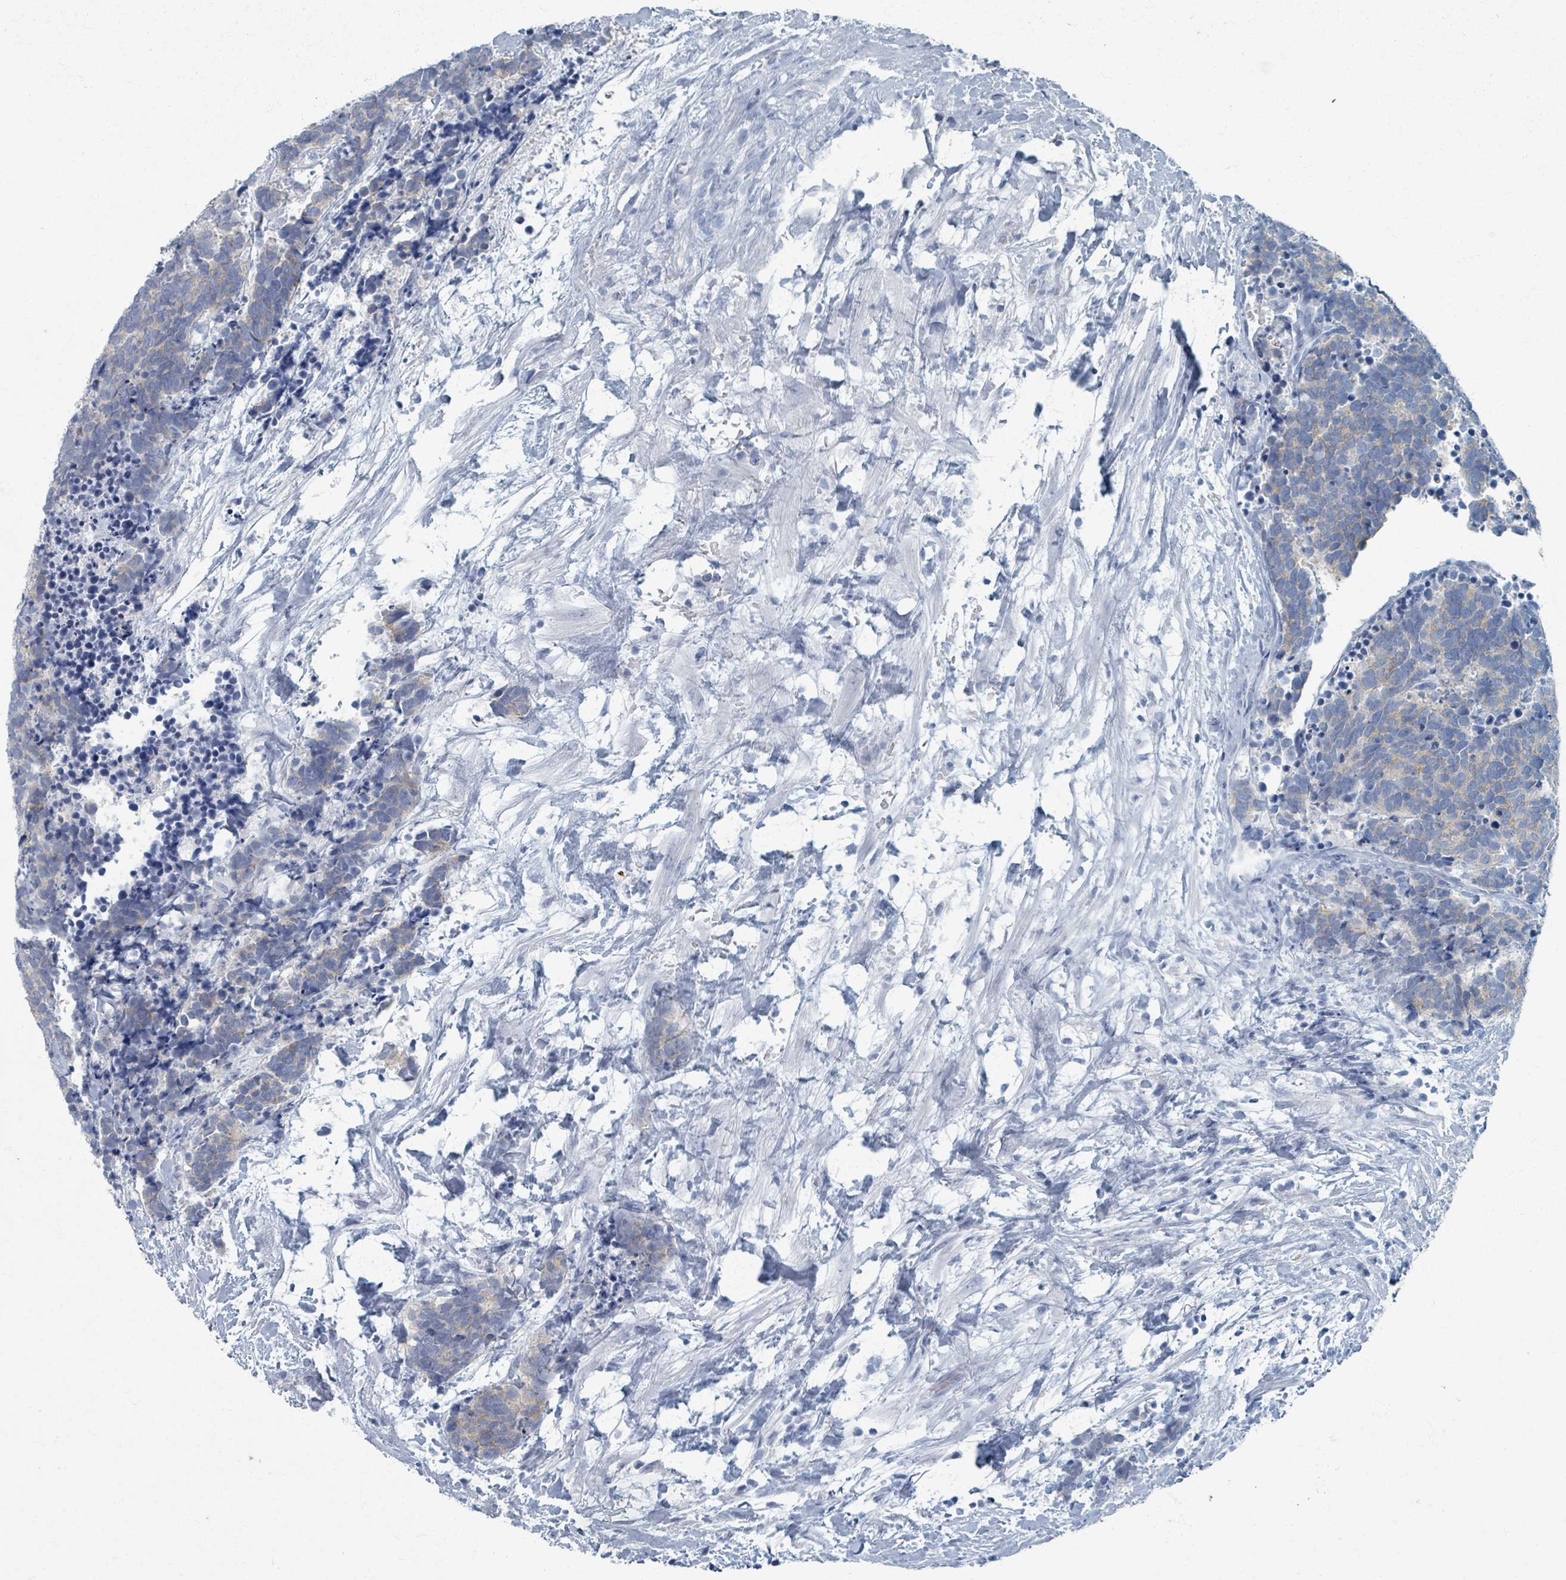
{"staining": {"intensity": "weak", "quantity": "25%-75%", "location": "cytoplasmic/membranous"}, "tissue": "carcinoid", "cell_type": "Tumor cells", "image_type": "cancer", "snomed": [{"axis": "morphology", "description": "Carcinoma, NOS"}, {"axis": "morphology", "description": "Carcinoid, malignant, NOS"}, {"axis": "topography", "description": "Prostate"}], "caption": "Protein staining of carcinoma tissue reveals weak cytoplasmic/membranous staining in about 25%-75% of tumor cells.", "gene": "TAS2R1", "patient": {"sex": "male", "age": 57}}